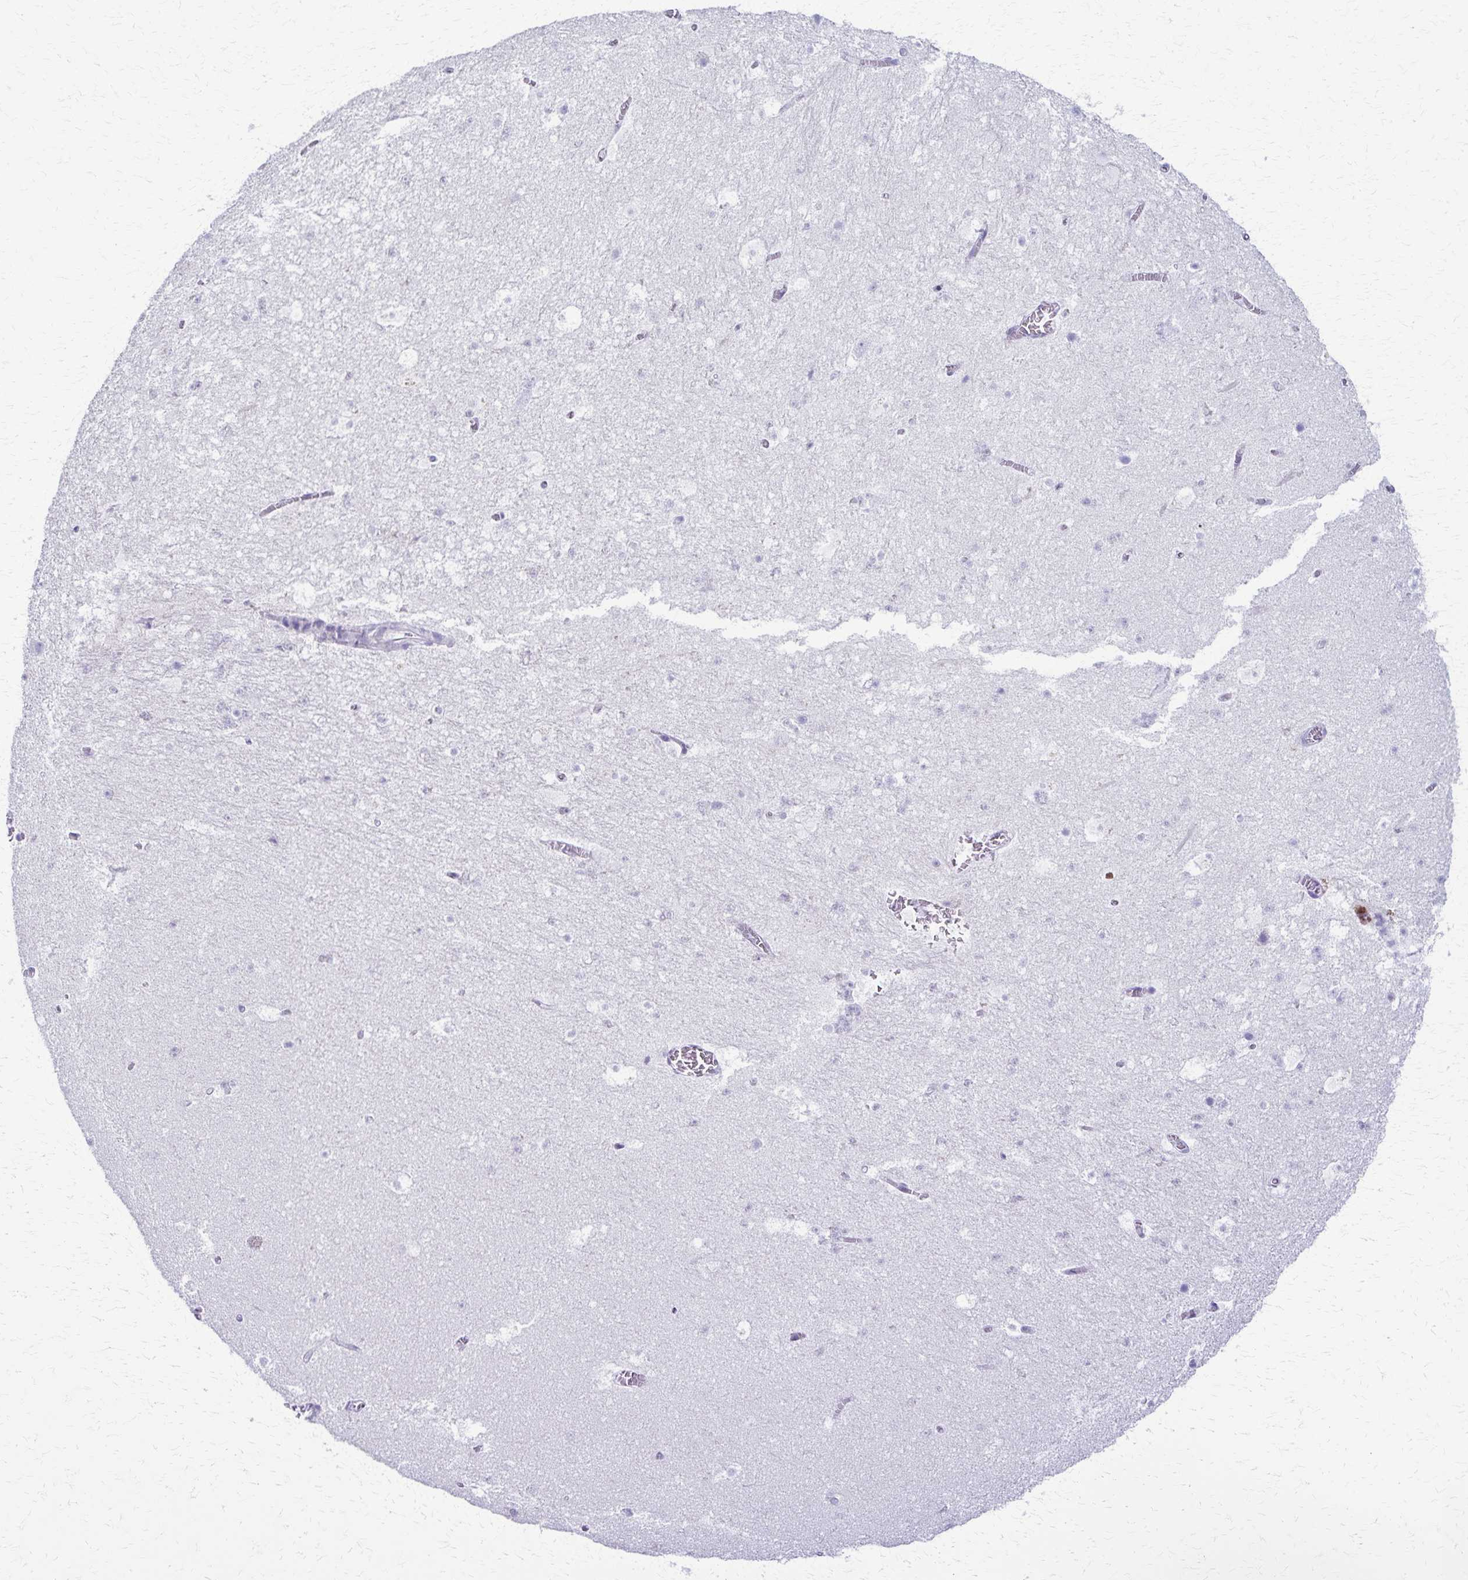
{"staining": {"intensity": "negative", "quantity": "none", "location": "none"}, "tissue": "hippocampus", "cell_type": "Glial cells", "image_type": "normal", "snomed": [{"axis": "morphology", "description": "Normal tissue, NOS"}, {"axis": "topography", "description": "Hippocampus"}], "caption": "Immunohistochemical staining of unremarkable human hippocampus shows no significant staining in glial cells. (IHC, brightfield microscopy, high magnification).", "gene": "TMEM60", "patient": {"sex": "female", "age": 42}}